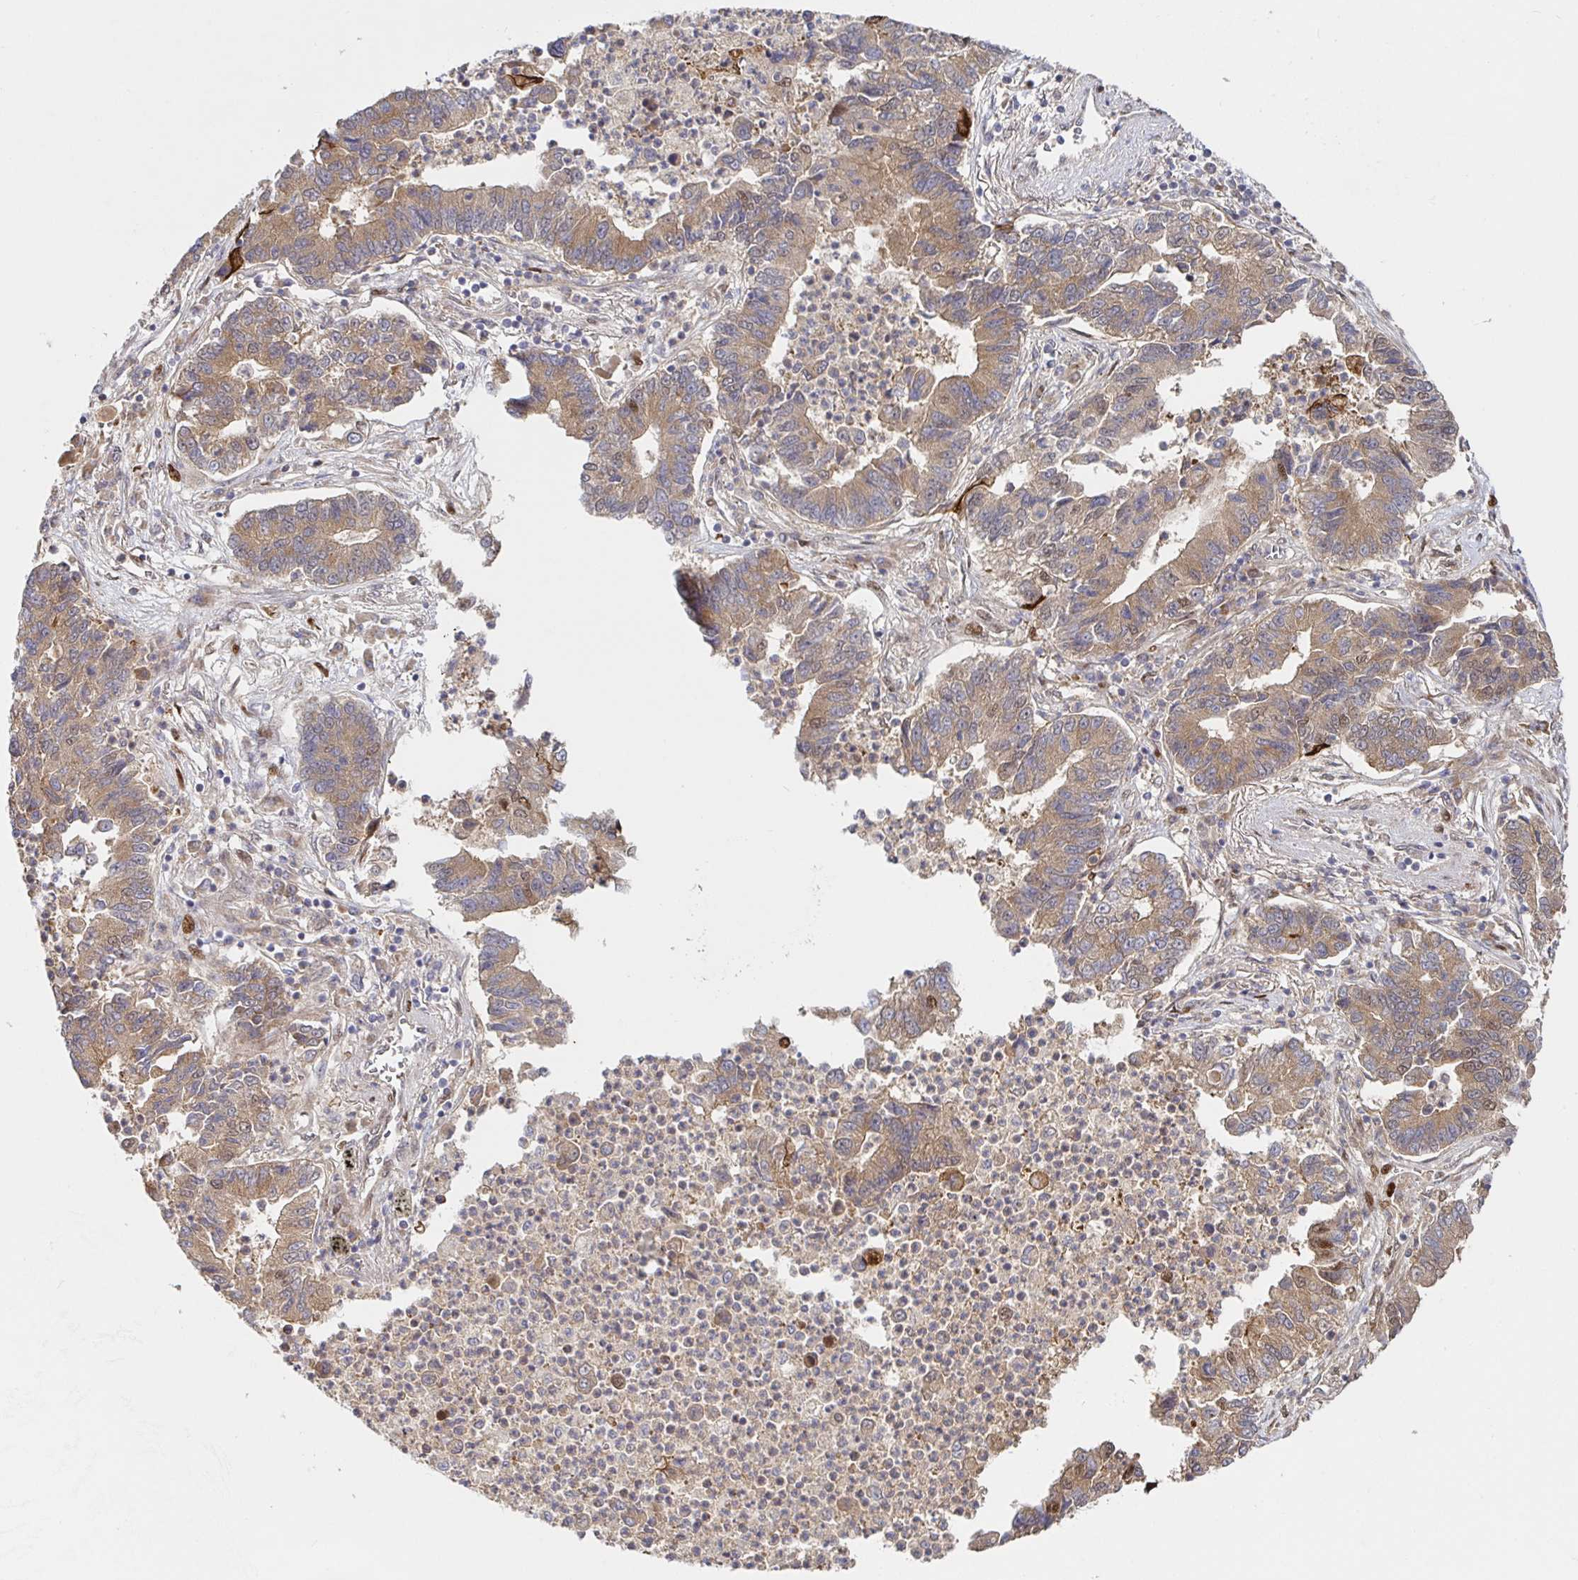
{"staining": {"intensity": "moderate", "quantity": ">75%", "location": "cytoplasmic/membranous"}, "tissue": "lung cancer", "cell_type": "Tumor cells", "image_type": "cancer", "snomed": [{"axis": "morphology", "description": "Adenocarcinoma, NOS"}, {"axis": "topography", "description": "Lung"}], "caption": "This histopathology image exhibits IHC staining of human adenocarcinoma (lung), with medium moderate cytoplasmic/membranous staining in about >75% of tumor cells.", "gene": "AACS", "patient": {"sex": "female", "age": 57}}